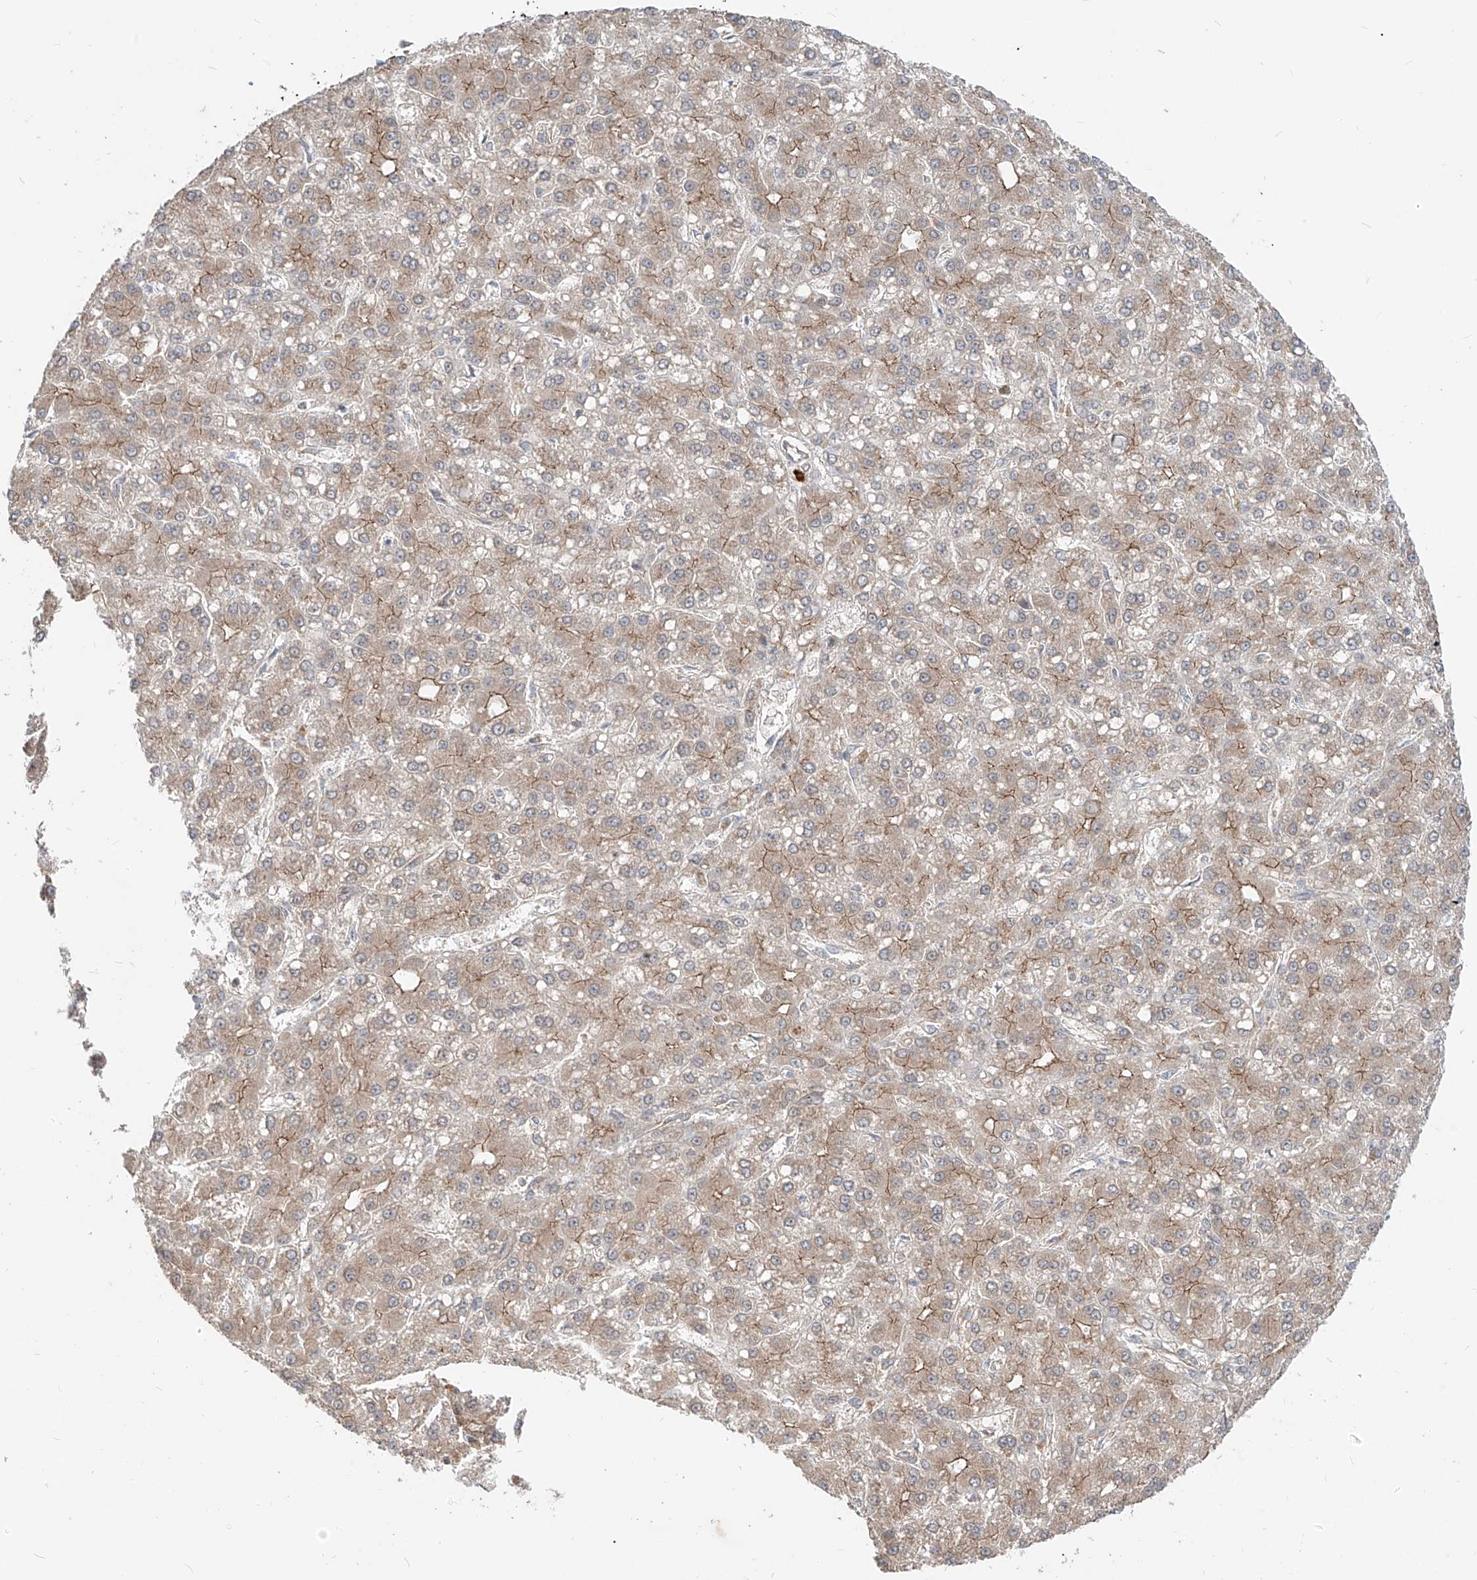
{"staining": {"intensity": "weak", "quantity": ">75%", "location": "cytoplasmic/membranous"}, "tissue": "liver cancer", "cell_type": "Tumor cells", "image_type": "cancer", "snomed": [{"axis": "morphology", "description": "Carcinoma, Hepatocellular, NOS"}, {"axis": "topography", "description": "Liver"}], "caption": "A histopathology image of hepatocellular carcinoma (liver) stained for a protein reveals weak cytoplasmic/membranous brown staining in tumor cells.", "gene": "MTUS2", "patient": {"sex": "male", "age": 67}}